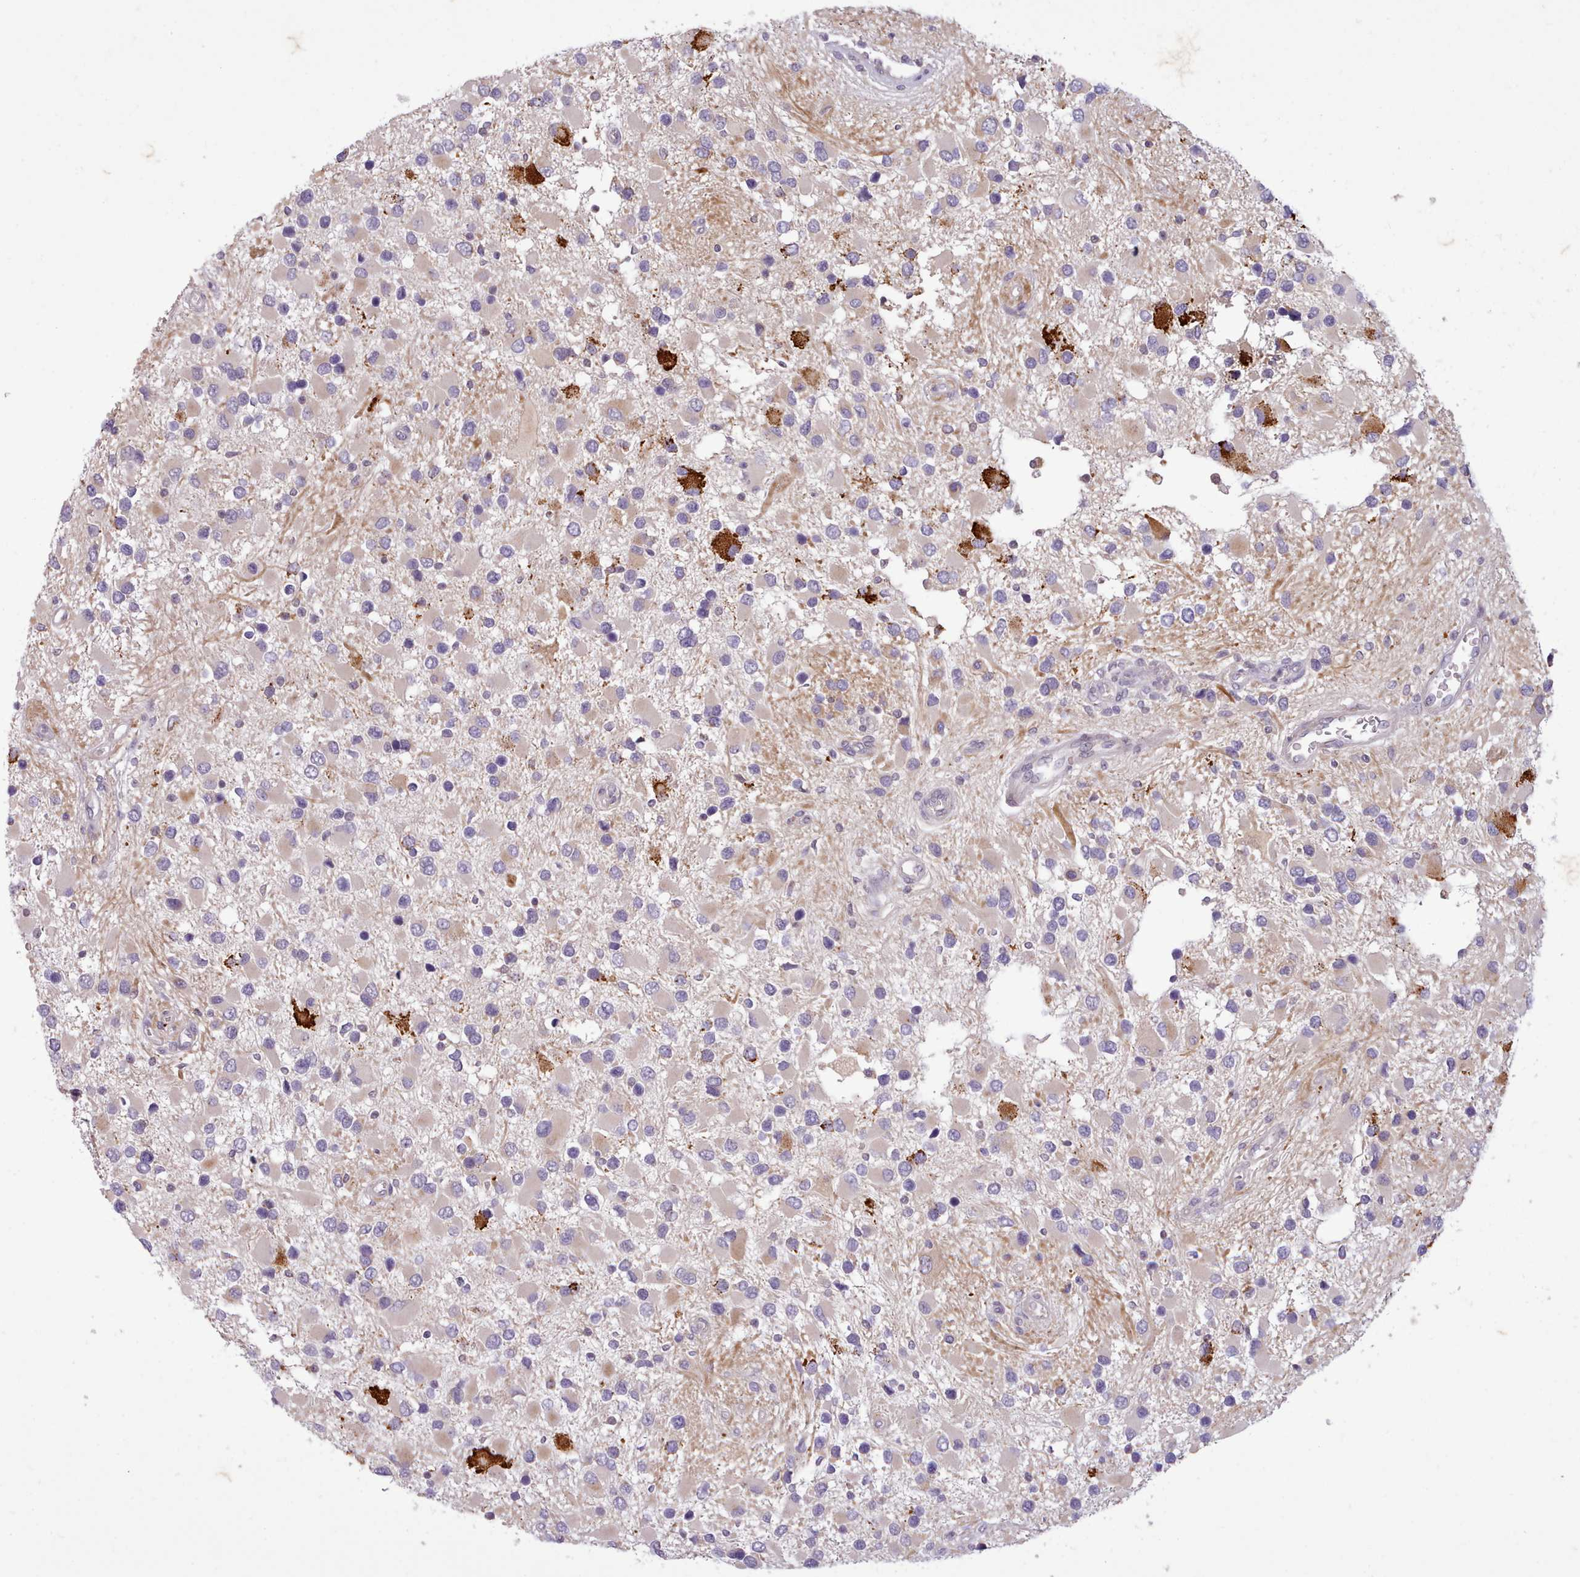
{"staining": {"intensity": "strong", "quantity": "<25%", "location": "cytoplasmic/membranous"}, "tissue": "glioma", "cell_type": "Tumor cells", "image_type": "cancer", "snomed": [{"axis": "morphology", "description": "Glioma, malignant, High grade"}, {"axis": "topography", "description": "Brain"}], "caption": "Approximately <25% of tumor cells in human glioma exhibit strong cytoplasmic/membranous protein expression as visualized by brown immunohistochemical staining.", "gene": "NMRK1", "patient": {"sex": "male", "age": 53}}